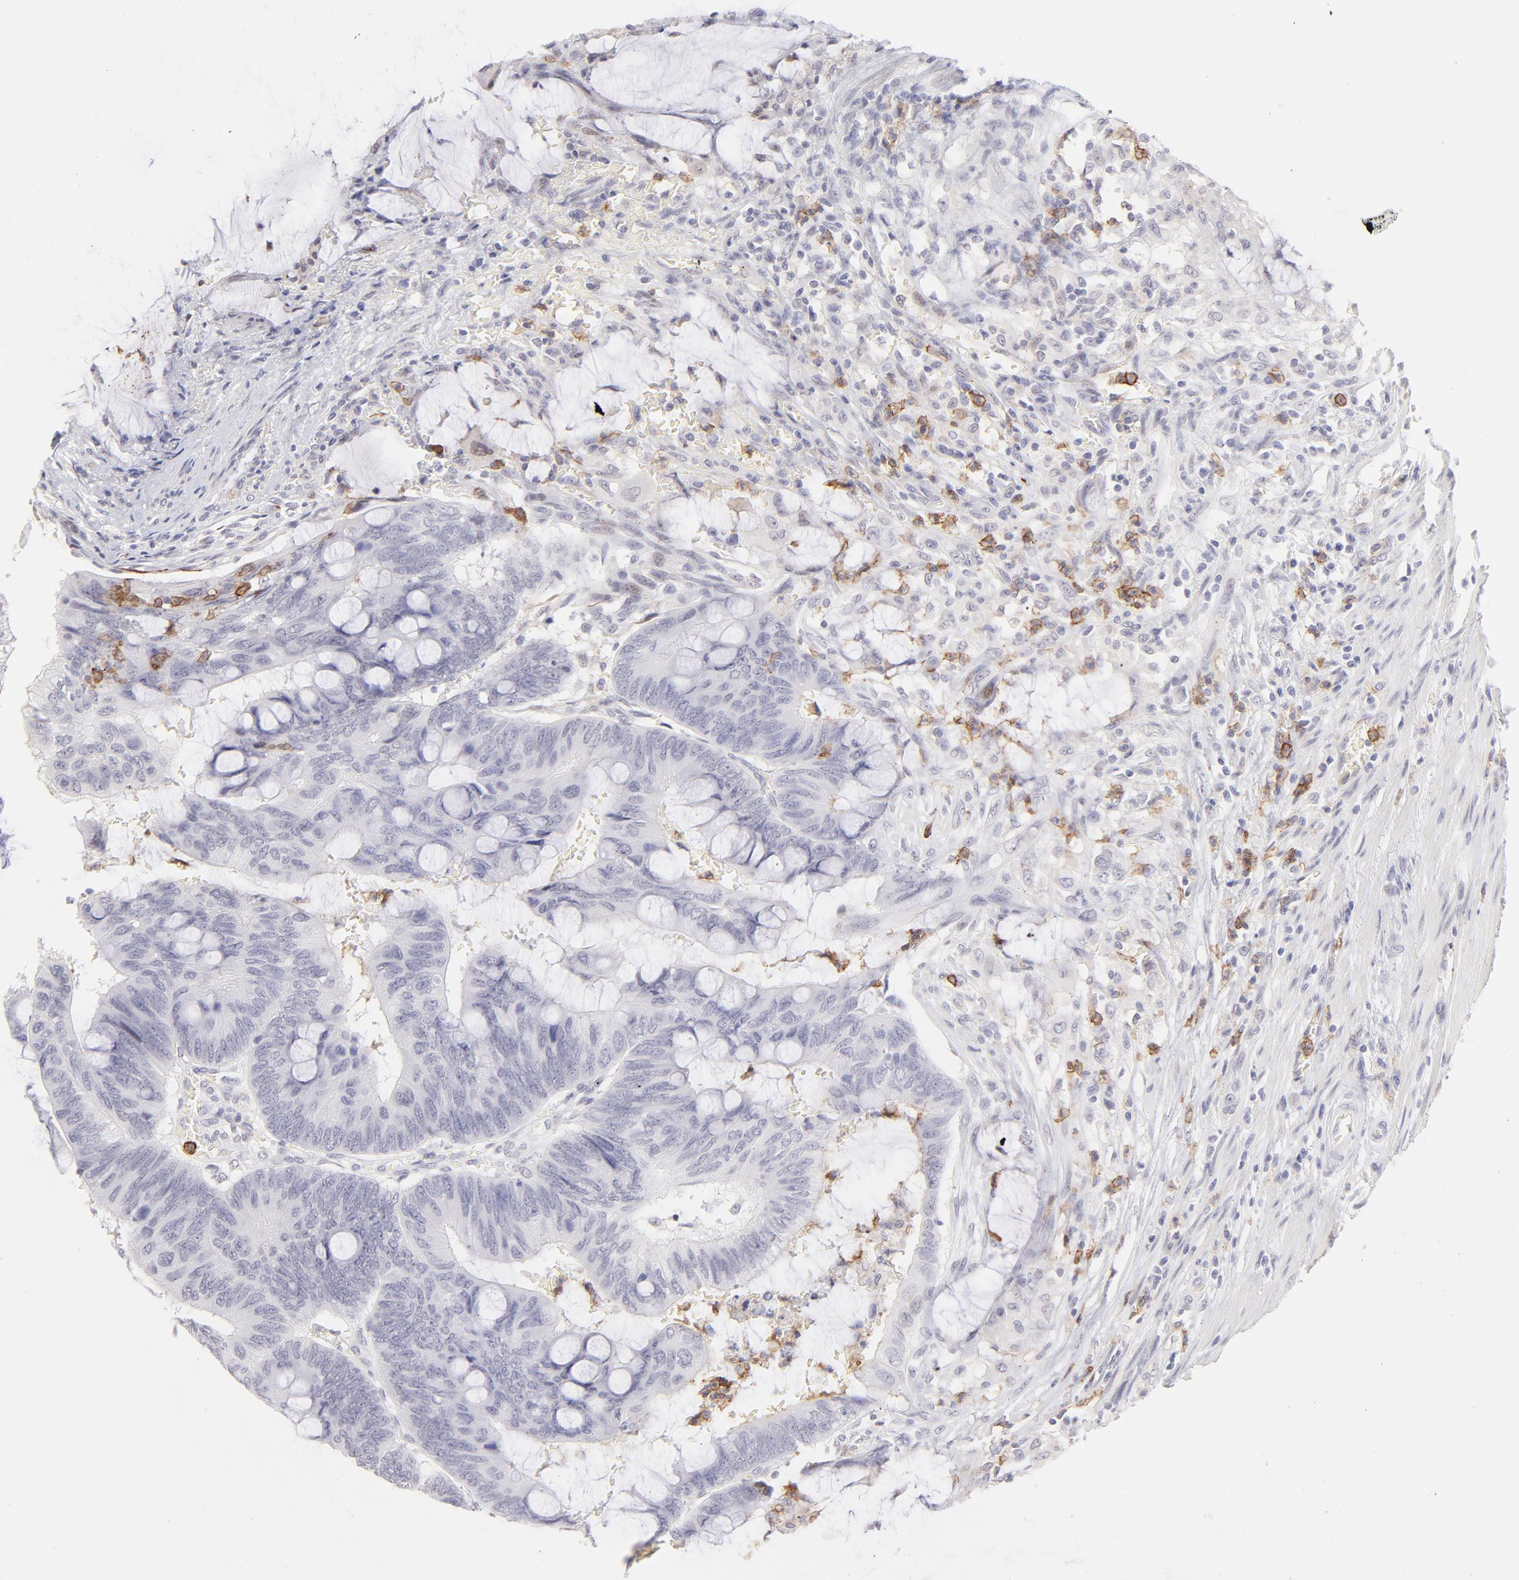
{"staining": {"intensity": "negative", "quantity": "none", "location": "none"}, "tissue": "colorectal cancer", "cell_type": "Tumor cells", "image_type": "cancer", "snomed": [{"axis": "morphology", "description": "Normal tissue, NOS"}, {"axis": "morphology", "description": "Adenocarcinoma, NOS"}, {"axis": "topography", "description": "Rectum"}], "caption": "Micrograph shows no significant protein expression in tumor cells of colorectal cancer. (Stains: DAB immunohistochemistry (IHC) with hematoxylin counter stain, Microscopy: brightfield microscopy at high magnification).", "gene": "LTB4R", "patient": {"sex": "male", "age": 92}}